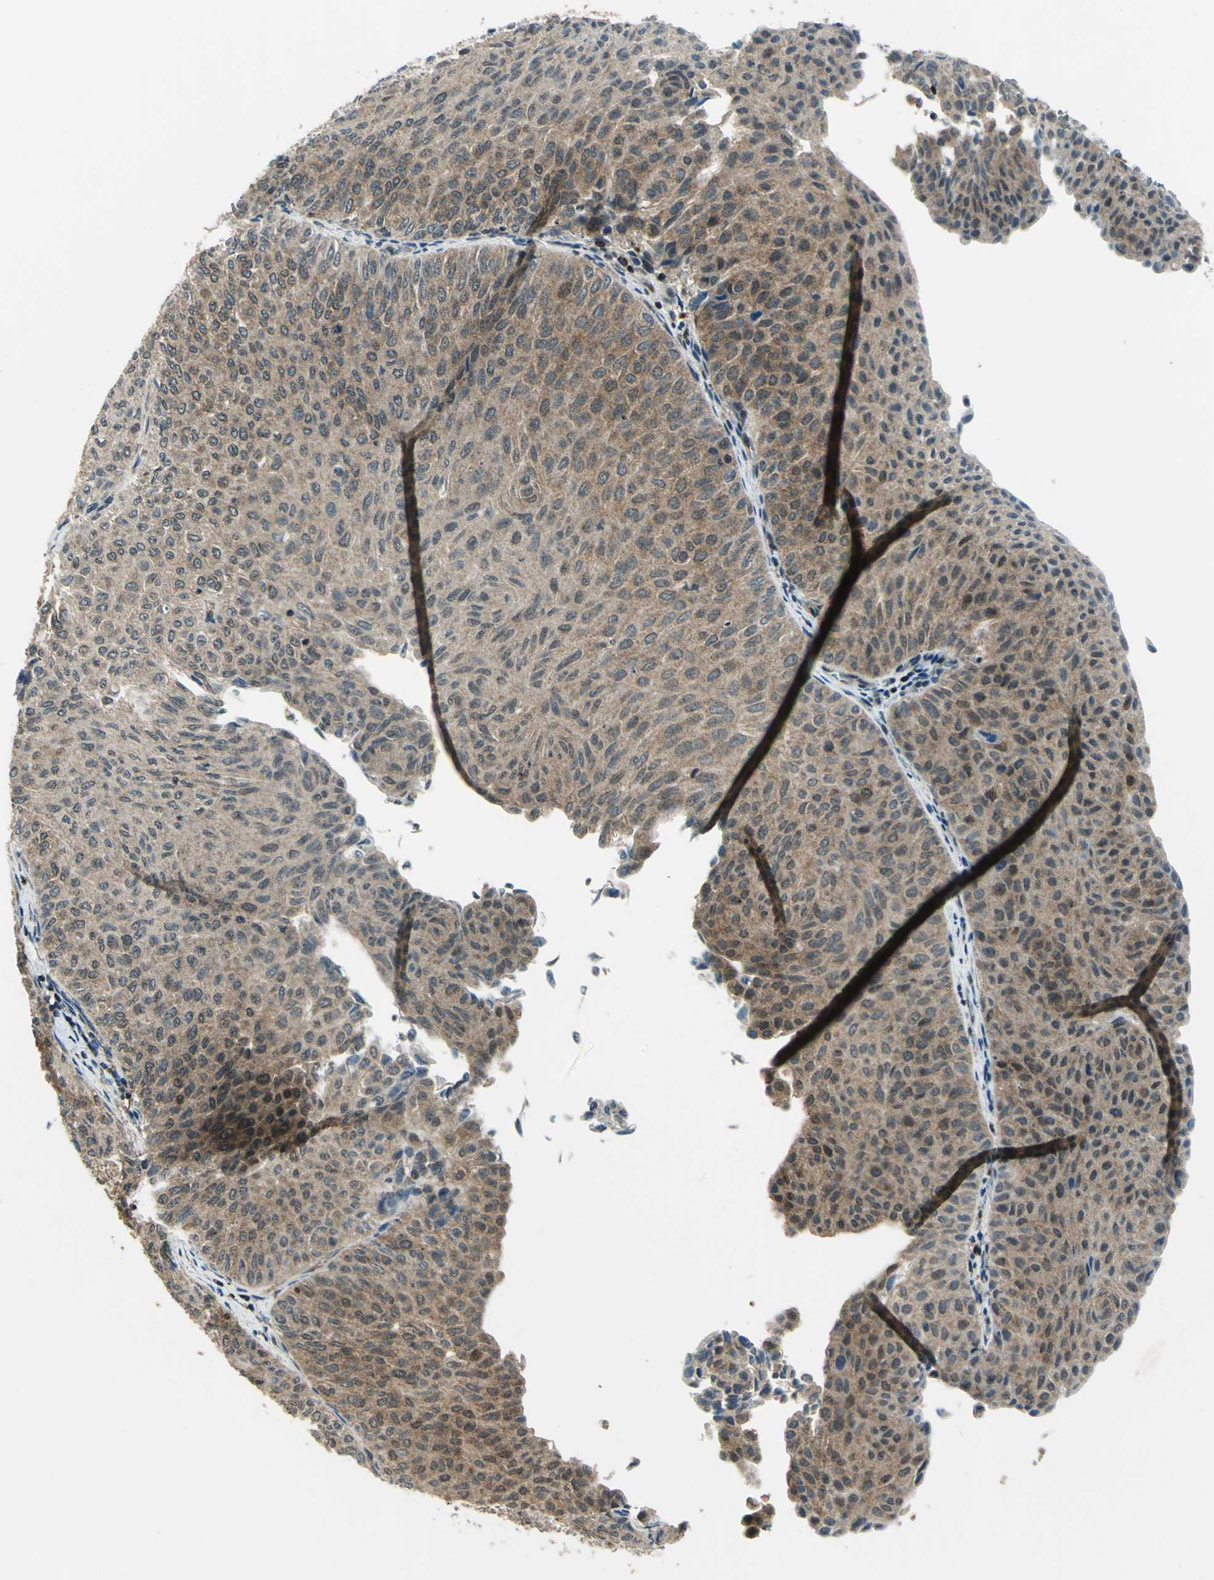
{"staining": {"intensity": "moderate", "quantity": ">75%", "location": "cytoplasmic/membranous,nuclear"}, "tissue": "urothelial cancer", "cell_type": "Tumor cells", "image_type": "cancer", "snomed": [{"axis": "morphology", "description": "Urothelial carcinoma, Low grade"}, {"axis": "topography", "description": "Urinary bladder"}], "caption": "Human urothelial carcinoma (low-grade) stained with a protein marker exhibits moderate staining in tumor cells.", "gene": "NUDT2", "patient": {"sex": "male", "age": 78}}